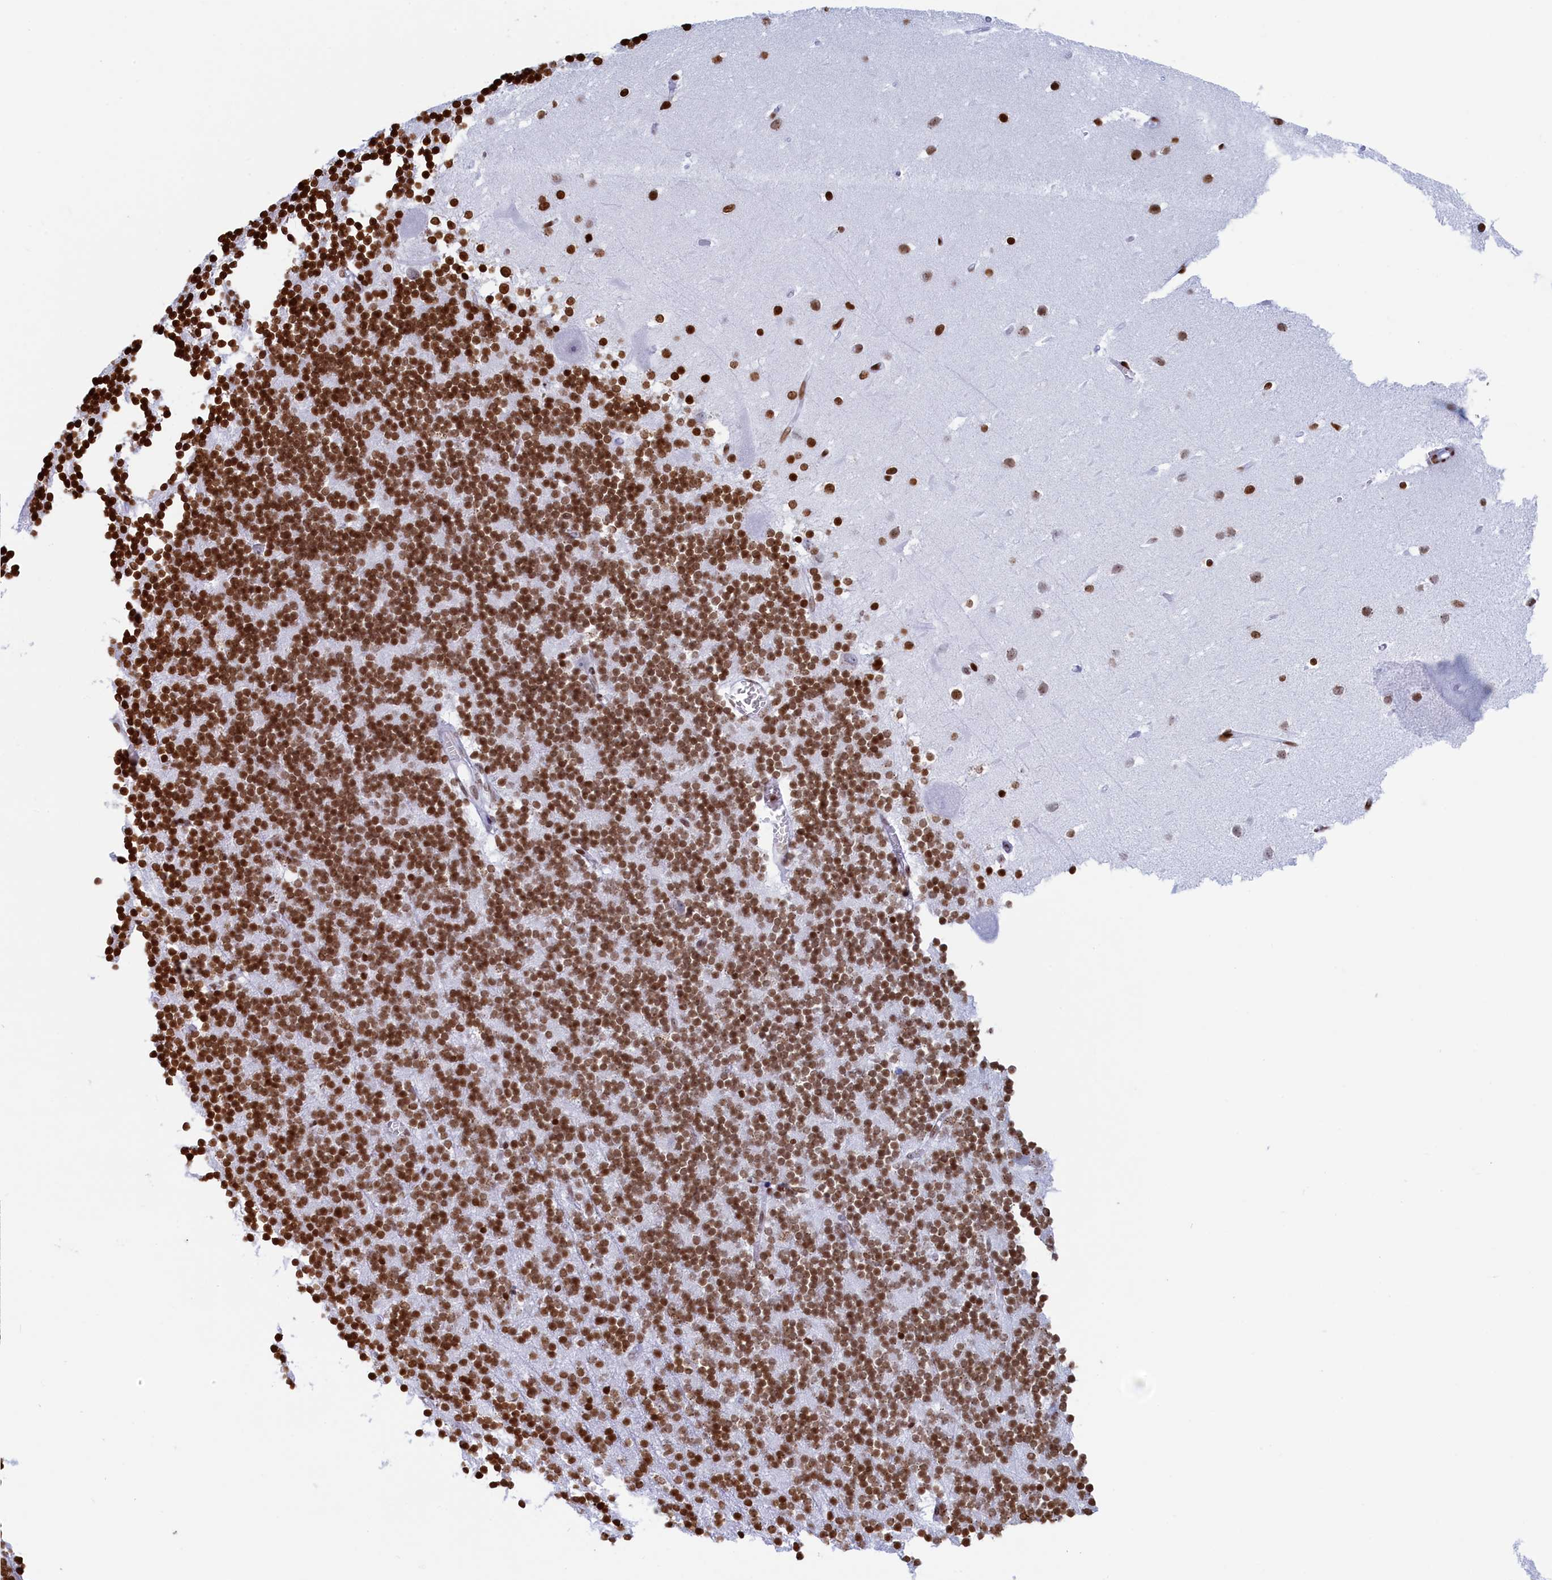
{"staining": {"intensity": "strong", "quantity": ">75%", "location": "nuclear"}, "tissue": "cerebellum", "cell_type": "Cells in granular layer", "image_type": "normal", "snomed": [{"axis": "morphology", "description": "Normal tissue, NOS"}, {"axis": "topography", "description": "Cerebellum"}], "caption": "Cerebellum stained with immunohistochemistry (IHC) displays strong nuclear positivity in about >75% of cells in granular layer. The staining was performed using DAB, with brown indicating positive protein expression. Nuclei are stained blue with hematoxylin.", "gene": "APOBEC3A", "patient": {"sex": "male", "age": 54}}